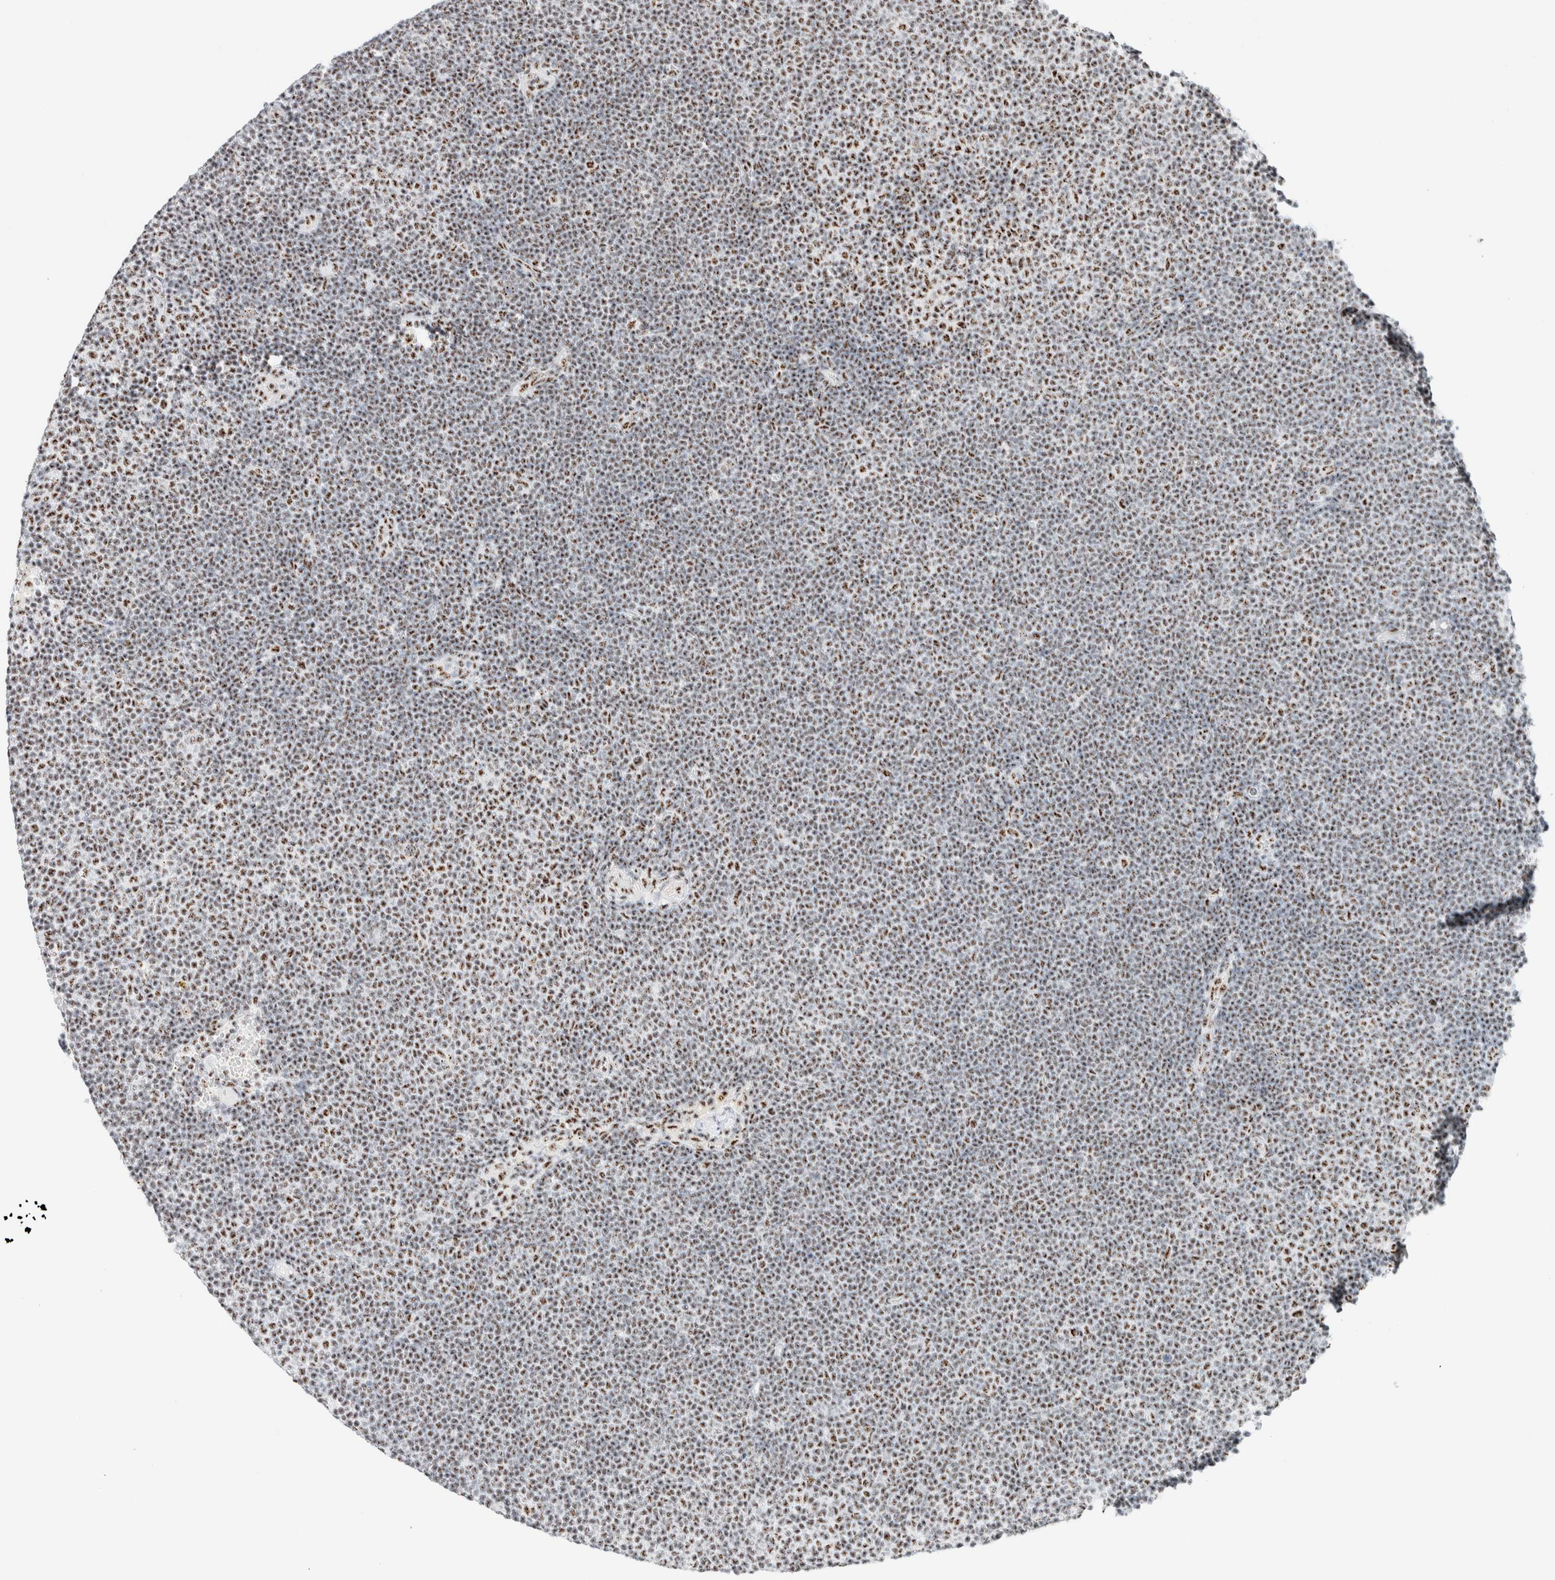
{"staining": {"intensity": "moderate", "quantity": "25%-75%", "location": "nuclear"}, "tissue": "lymphoma", "cell_type": "Tumor cells", "image_type": "cancer", "snomed": [{"axis": "morphology", "description": "Malignant lymphoma, non-Hodgkin's type, Low grade"}, {"axis": "topography", "description": "Lymph node"}], "caption": "High-magnification brightfield microscopy of lymphoma stained with DAB (3,3'-diaminobenzidine) (brown) and counterstained with hematoxylin (blue). tumor cells exhibit moderate nuclear expression is present in approximately25%-75% of cells.", "gene": "SON", "patient": {"sex": "female", "age": 53}}